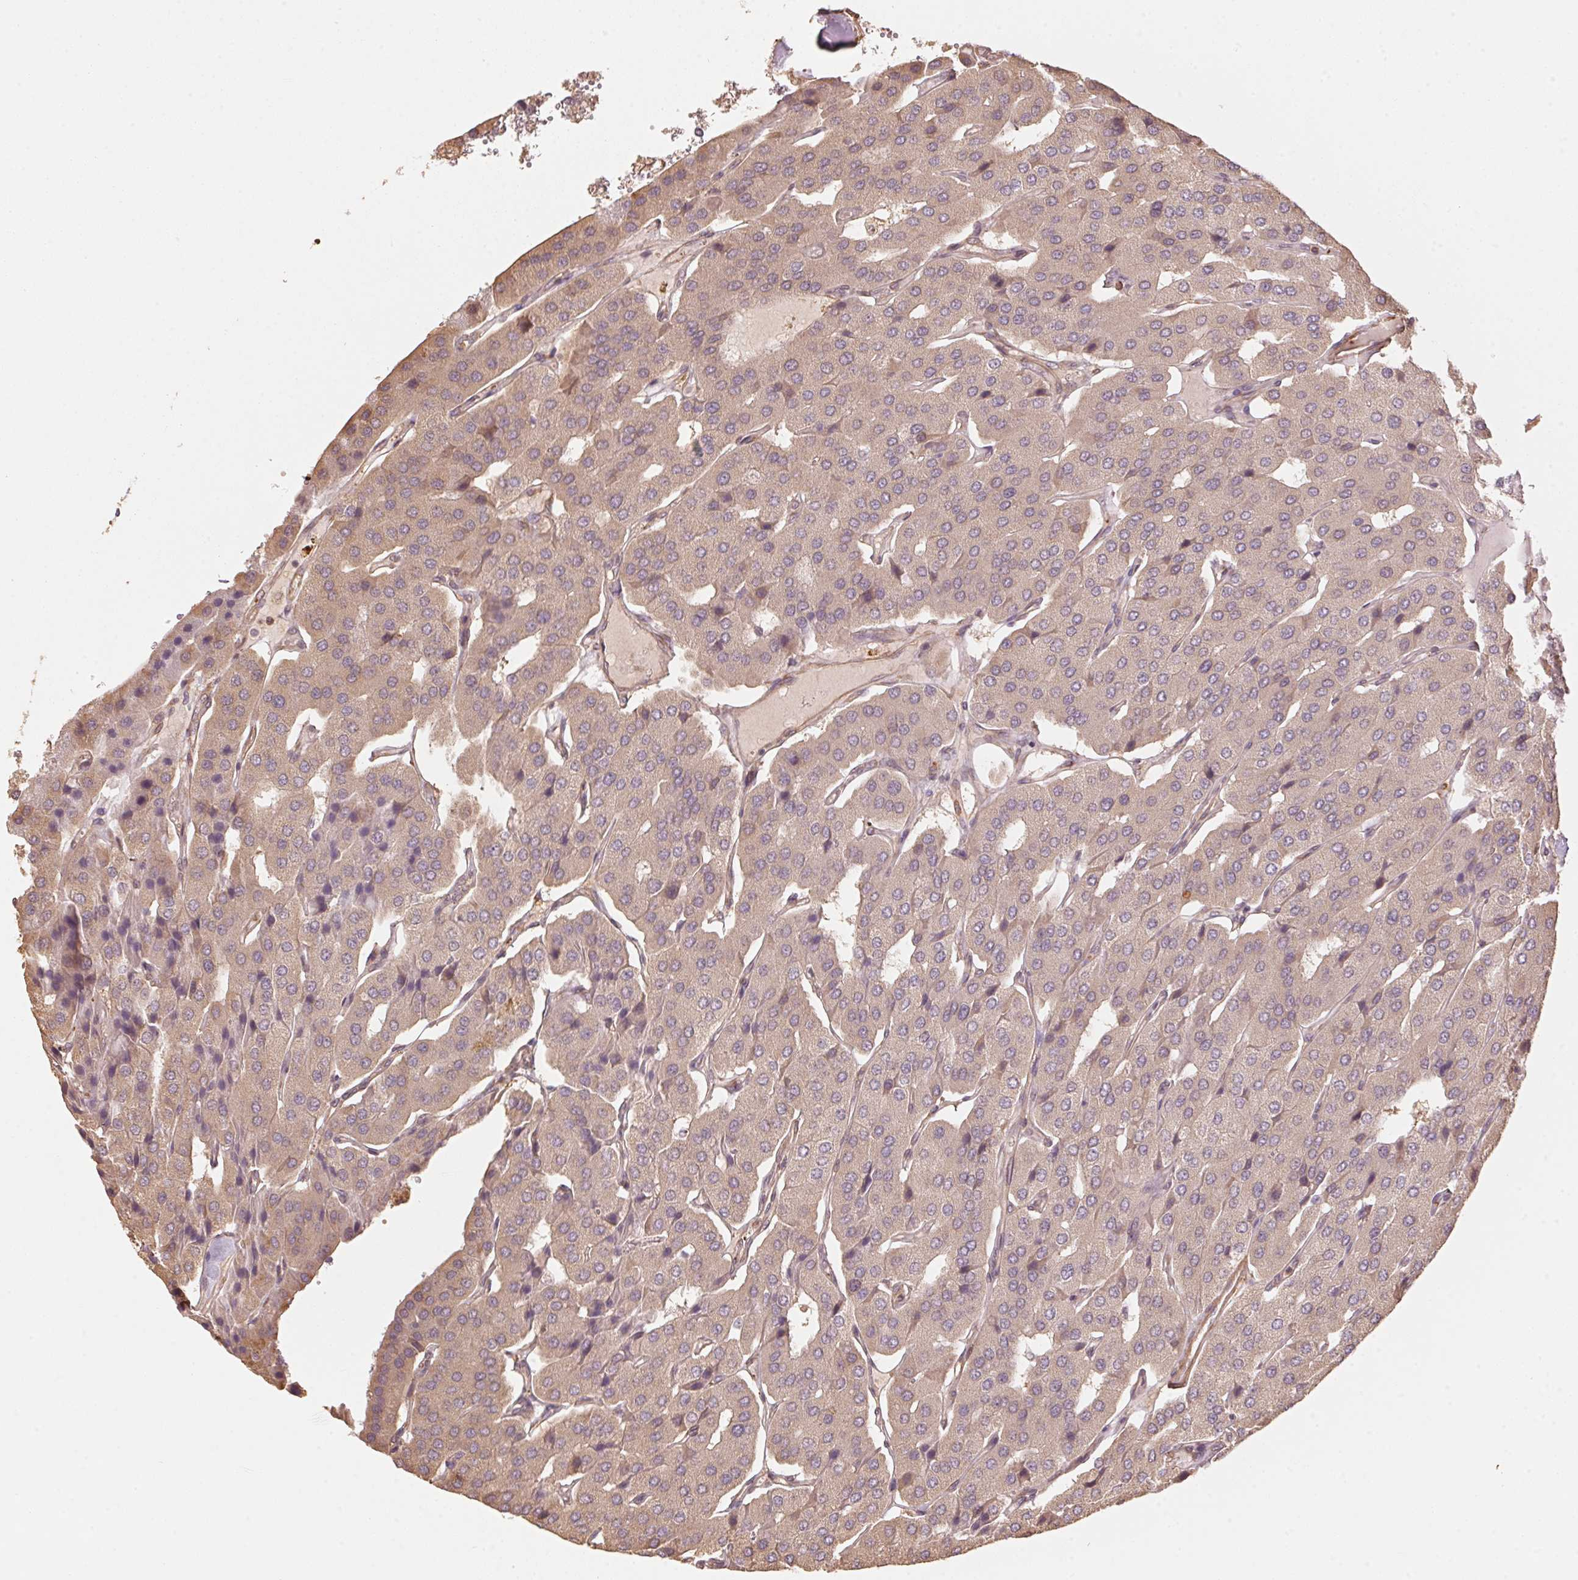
{"staining": {"intensity": "weak", "quantity": ">75%", "location": "cytoplasmic/membranous"}, "tissue": "parathyroid gland", "cell_type": "Glandular cells", "image_type": "normal", "snomed": [{"axis": "morphology", "description": "Normal tissue, NOS"}, {"axis": "morphology", "description": "Adenoma, NOS"}, {"axis": "topography", "description": "Parathyroid gland"}], "caption": "Parathyroid gland stained with DAB (3,3'-diaminobenzidine) immunohistochemistry exhibits low levels of weak cytoplasmic/membranous staining in approximately >75% of glandular cells.", "gene": "QDPR", "patient": {"sex": "female", "age": 86}}